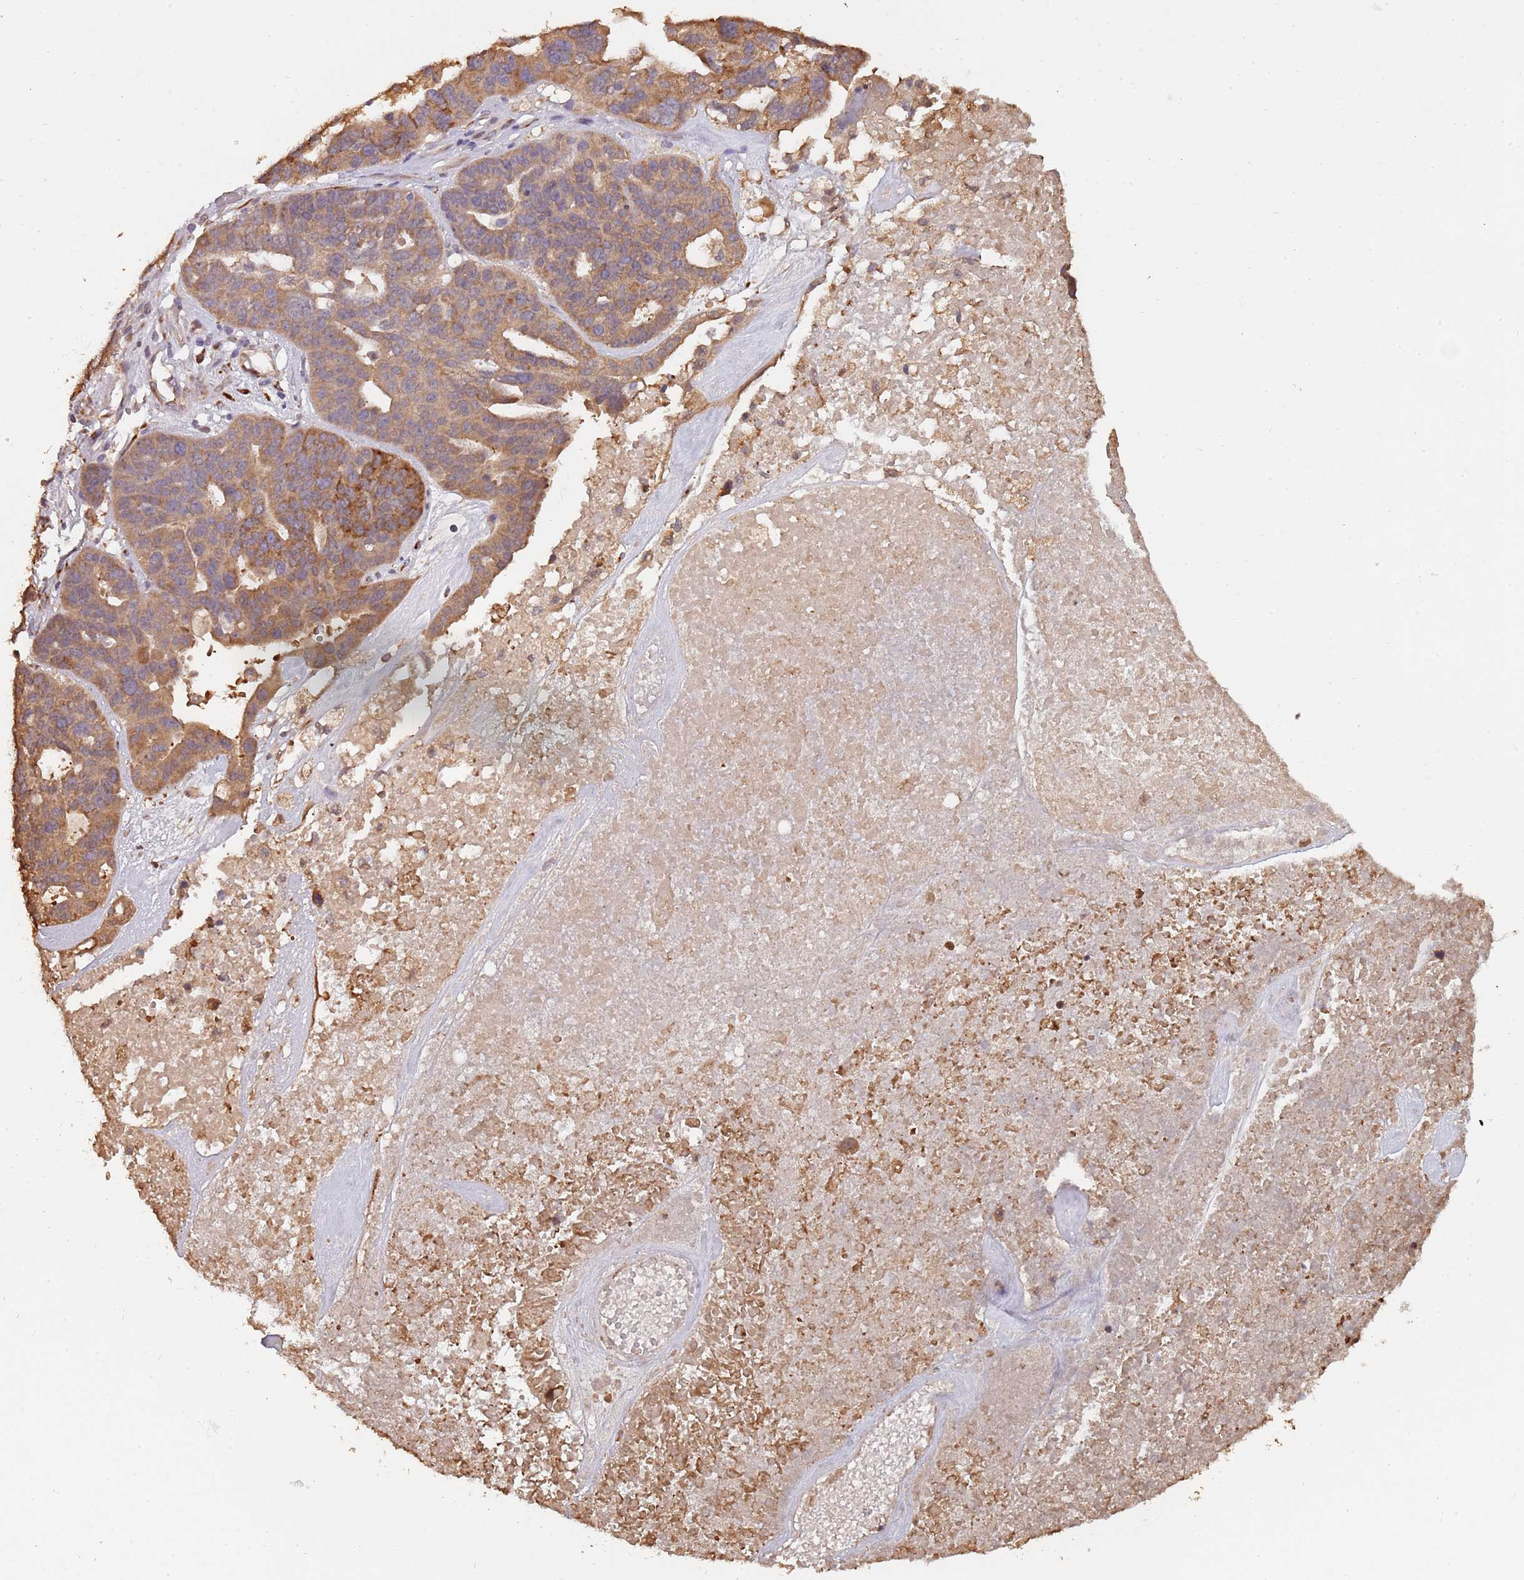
{"staining": {"intensity": "moderate", "quantity": ">75%", "location": "cytoplasmic/membranous"}, "tissue": "ovarian cancer", "cell_type": "Tumor cells", "image_type": "cancer", "snomed": [{"axis": "morphology", "description": "Cystadenocarcinoma, serous, NOS"}, {"axis": "topography", "description": "Ovary"}], "caption": "An image of ovarian cancer (serous cystadenocarcinoma) stained for a protein exhibits moderate cytoplasmic/membranous brown staining in tumor cells. The staining is performed using DAB brown chromogen to label protein expression. The nuclei are counter-stained blue using hematoxylin.", "gene": "COG4", "patient": {"sex": "female", "age": 59}}